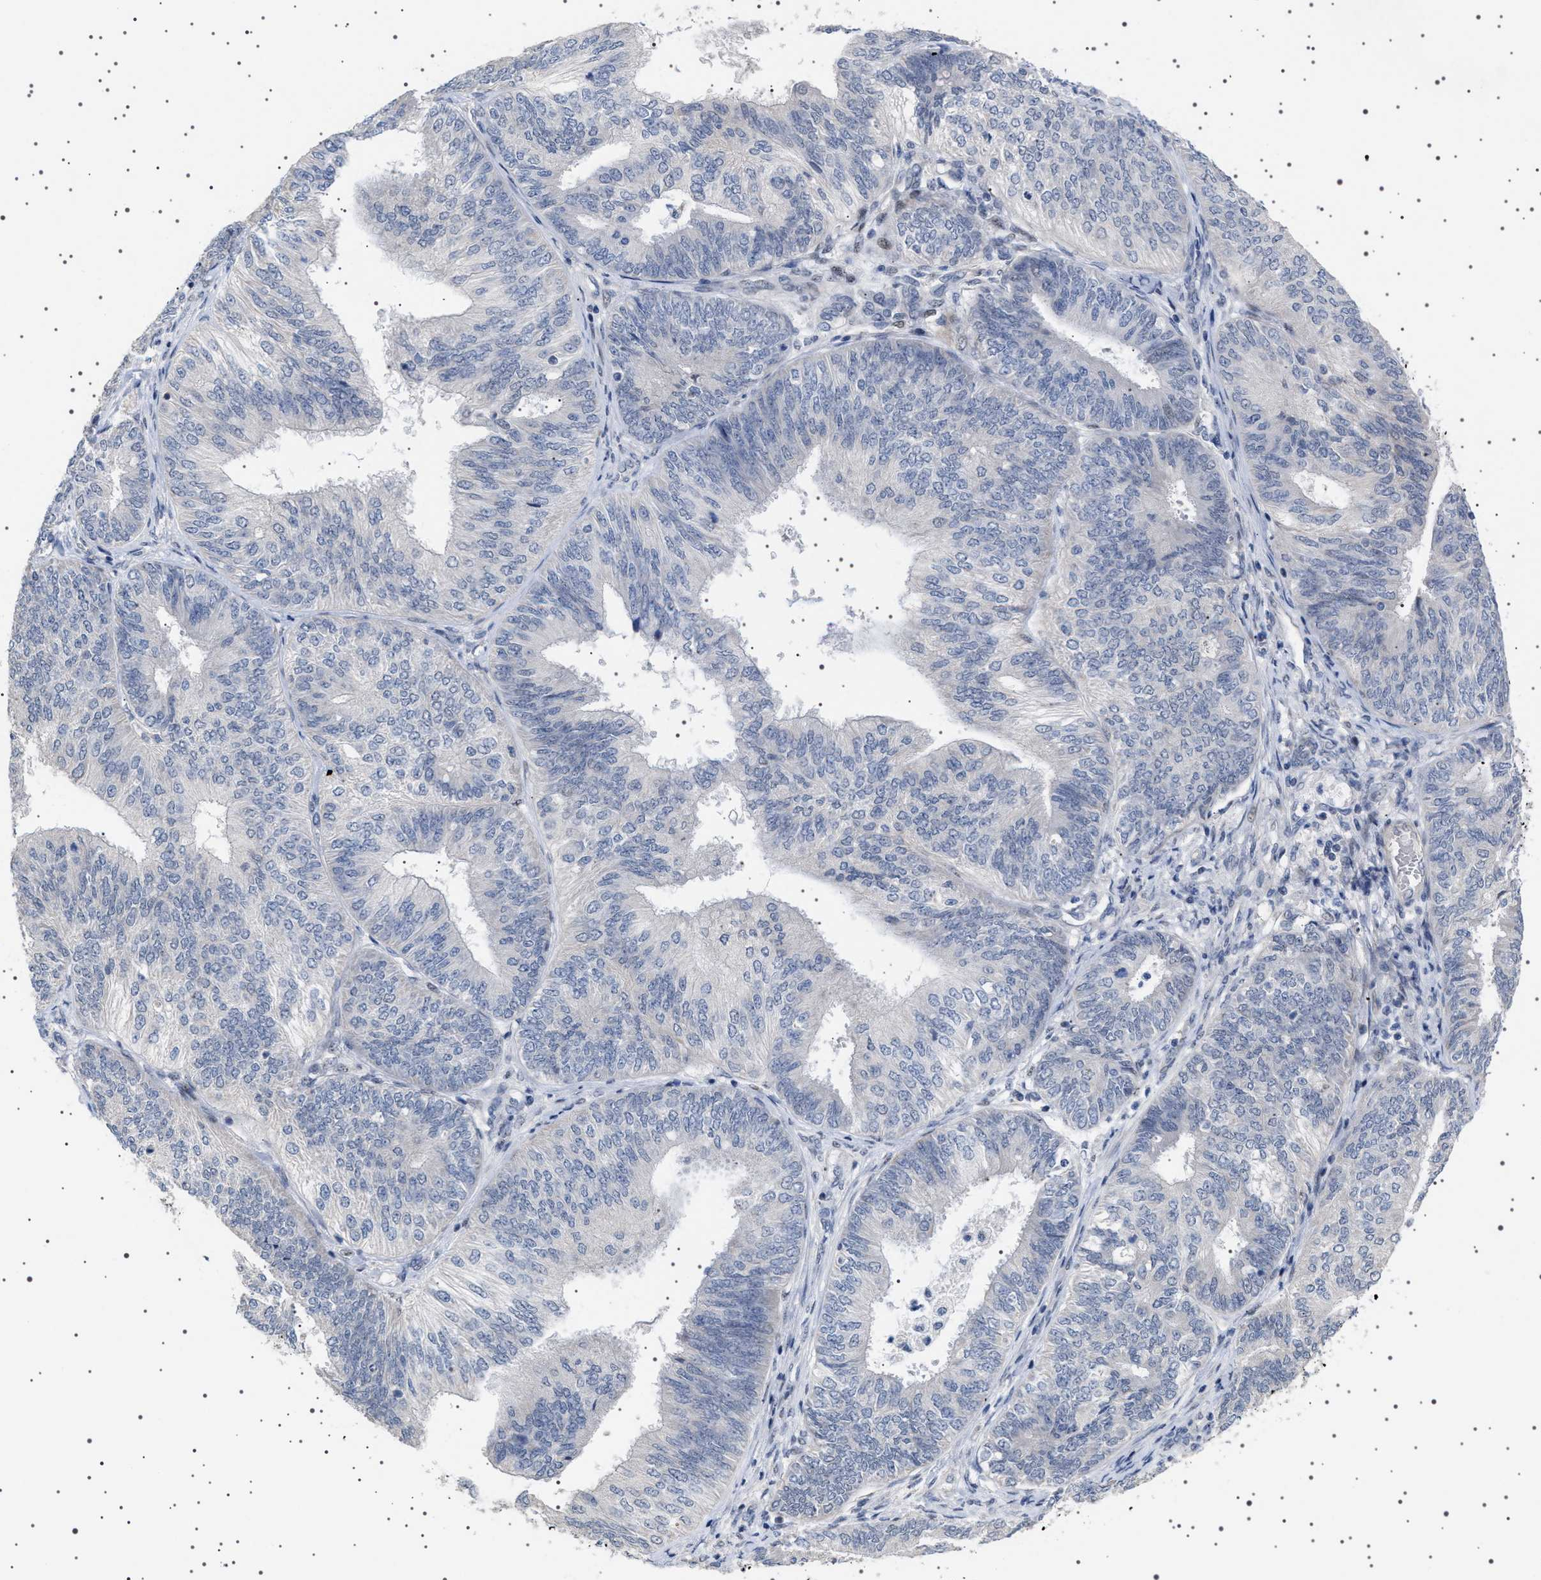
{"staining": {"intensity": "negative", "quantity": "none", "location": "none"}, "tissue": "endometrial cancer", "cell_type": "Tumor cells", "image_type": "cancer", "snomed": [{"axis": "morphology", "description": "Adenocarcinoma, NOS"}, {"axis": "topography", "description": "Endometrium"}], "caption": "DAB immunohistochemical staining of human endometrial adenocarcinoma reveals no significant expression in tumor cells. (DAB IHC, high magnification).", "gene": "HTR1A", "patient": {"sex": "female", "age": 58}}